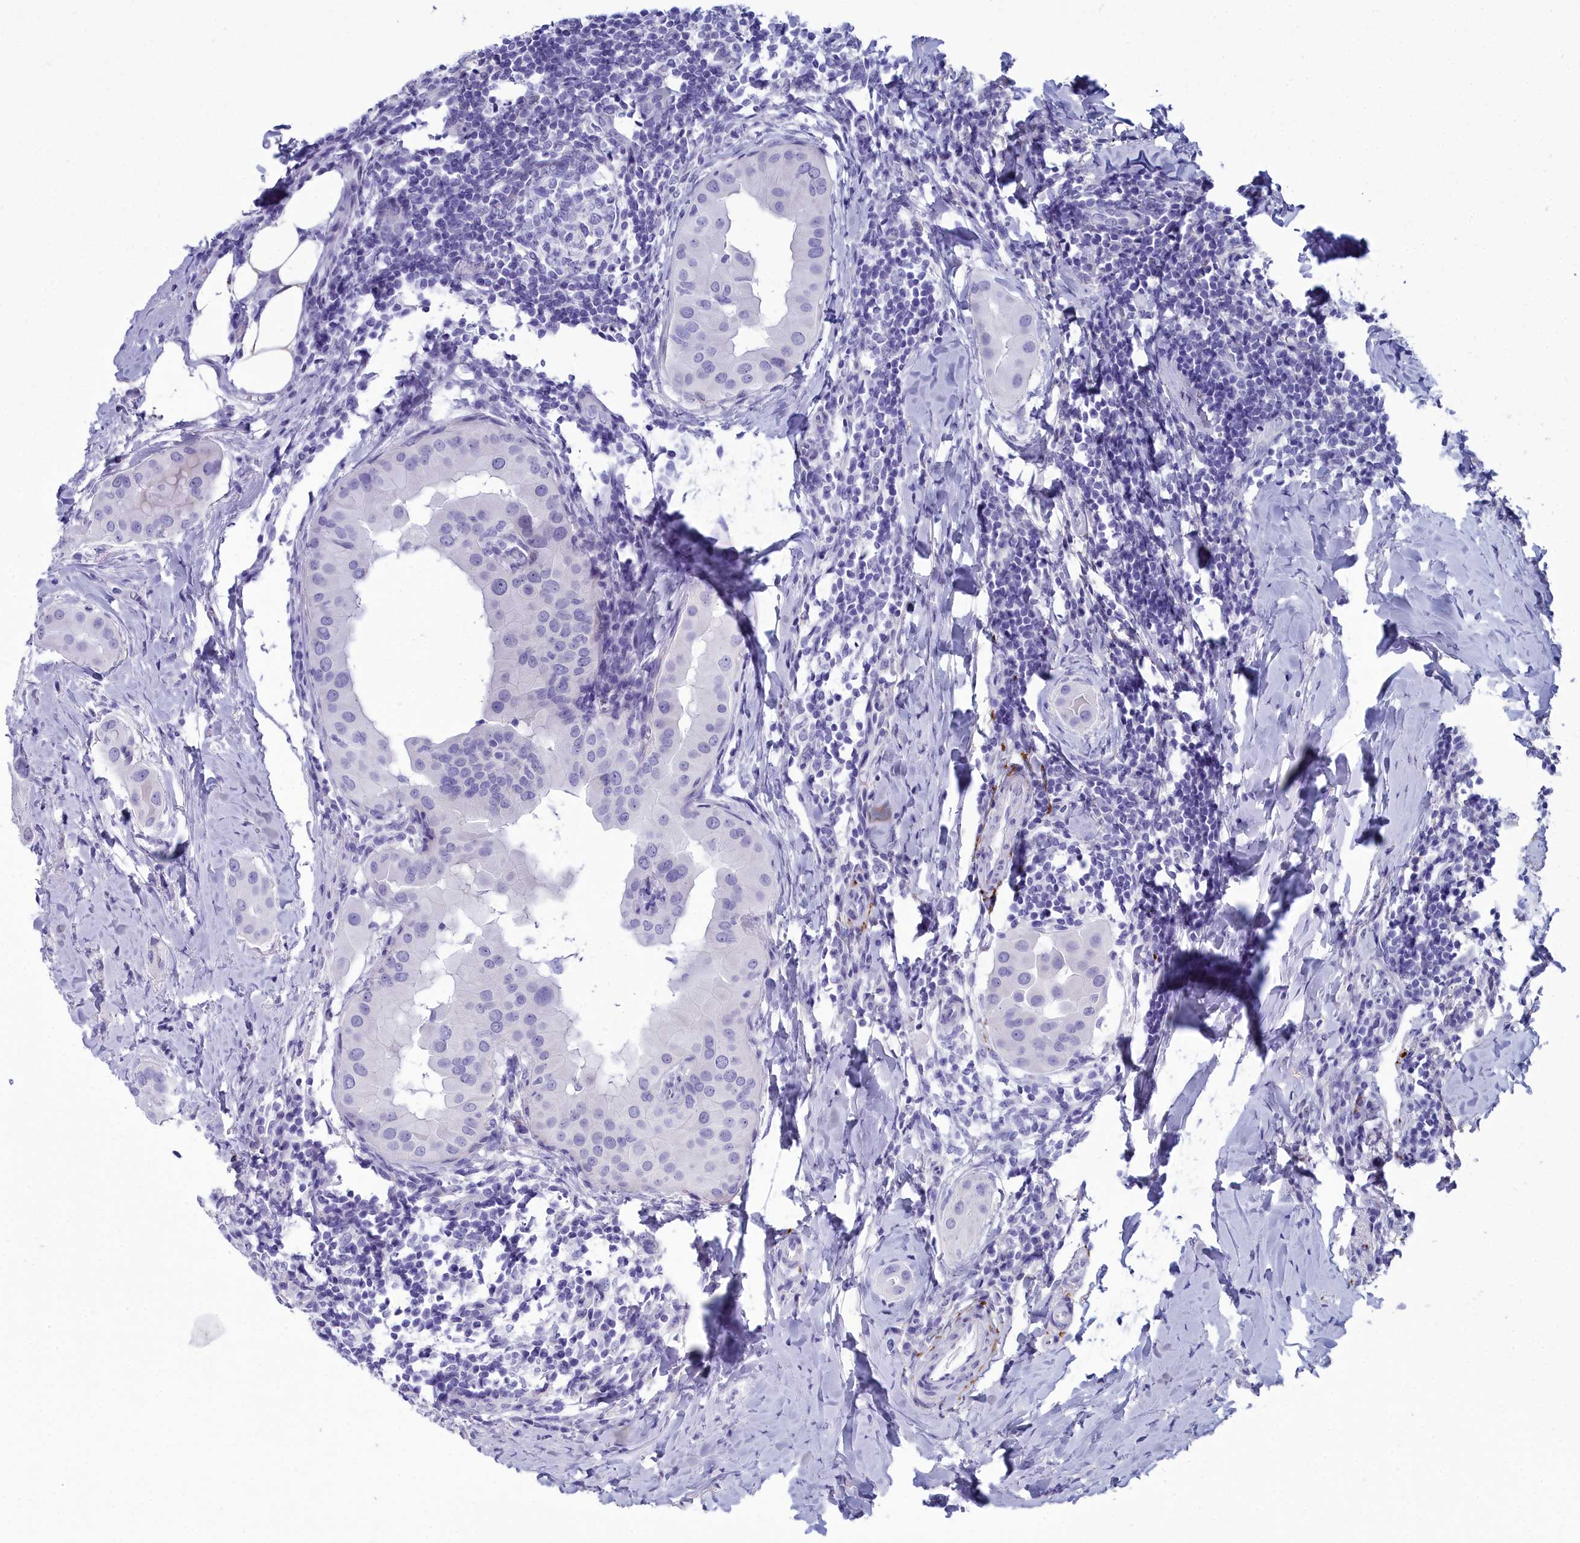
{"staining": {"intensity": "negative", "quantity": "none", "location": "none"}, "tissue": "thyroid cancer", "cell_type": "Tumor cells", "image_type": "cancer", "snomed": [{"axis": "morphology", "description": "Papillary adenocarcinoma, NOS"}, {"axis": "topography", "description": "Thyroid gland"}], "caption": "This is a photomicrograph of IHC staining of papillary adenocarcinoma (thyroid), which shows no staining in tumor cells.", "gene": "MAP6", "patient": {"sex": "male", "age": 33}}